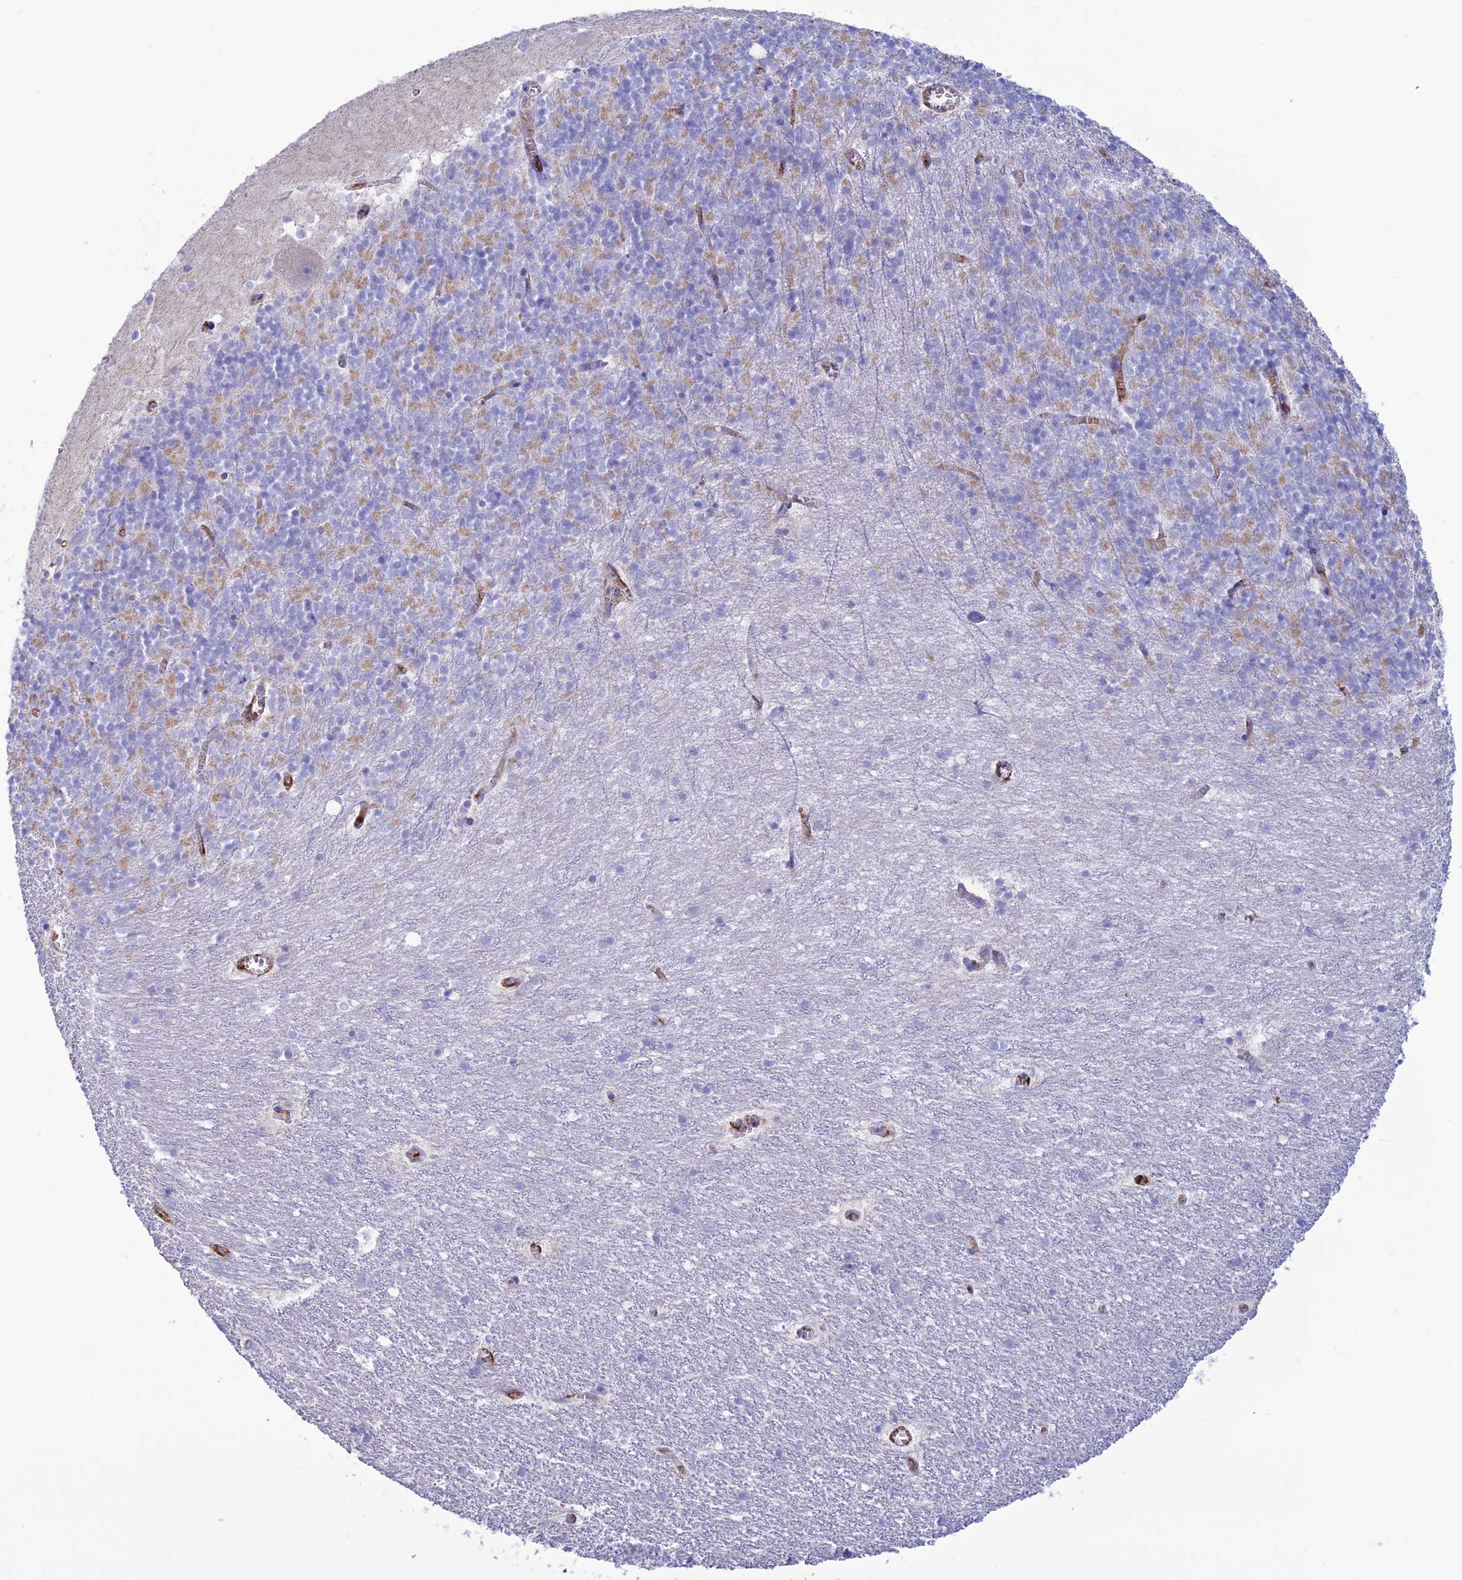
{"staining": {"intensity": "negative", "quantity": "none", "location": "none"}, "tissue": "cerebellum", "cell_type": "Cells in granular layer", "image_type": "normal", "snomed": [{"axis": "morphology", "description": "Normal tissue, NOS"}, {"axis": "topography", "description": "Cerebellum"}], "caption": "This is an IHC photomicrograph of unremarkable human cerebellum. There is no positivity in cells in granular layer.", "gene": "CDC42EP5", "patient": {"sex": "male", "age": 54}}